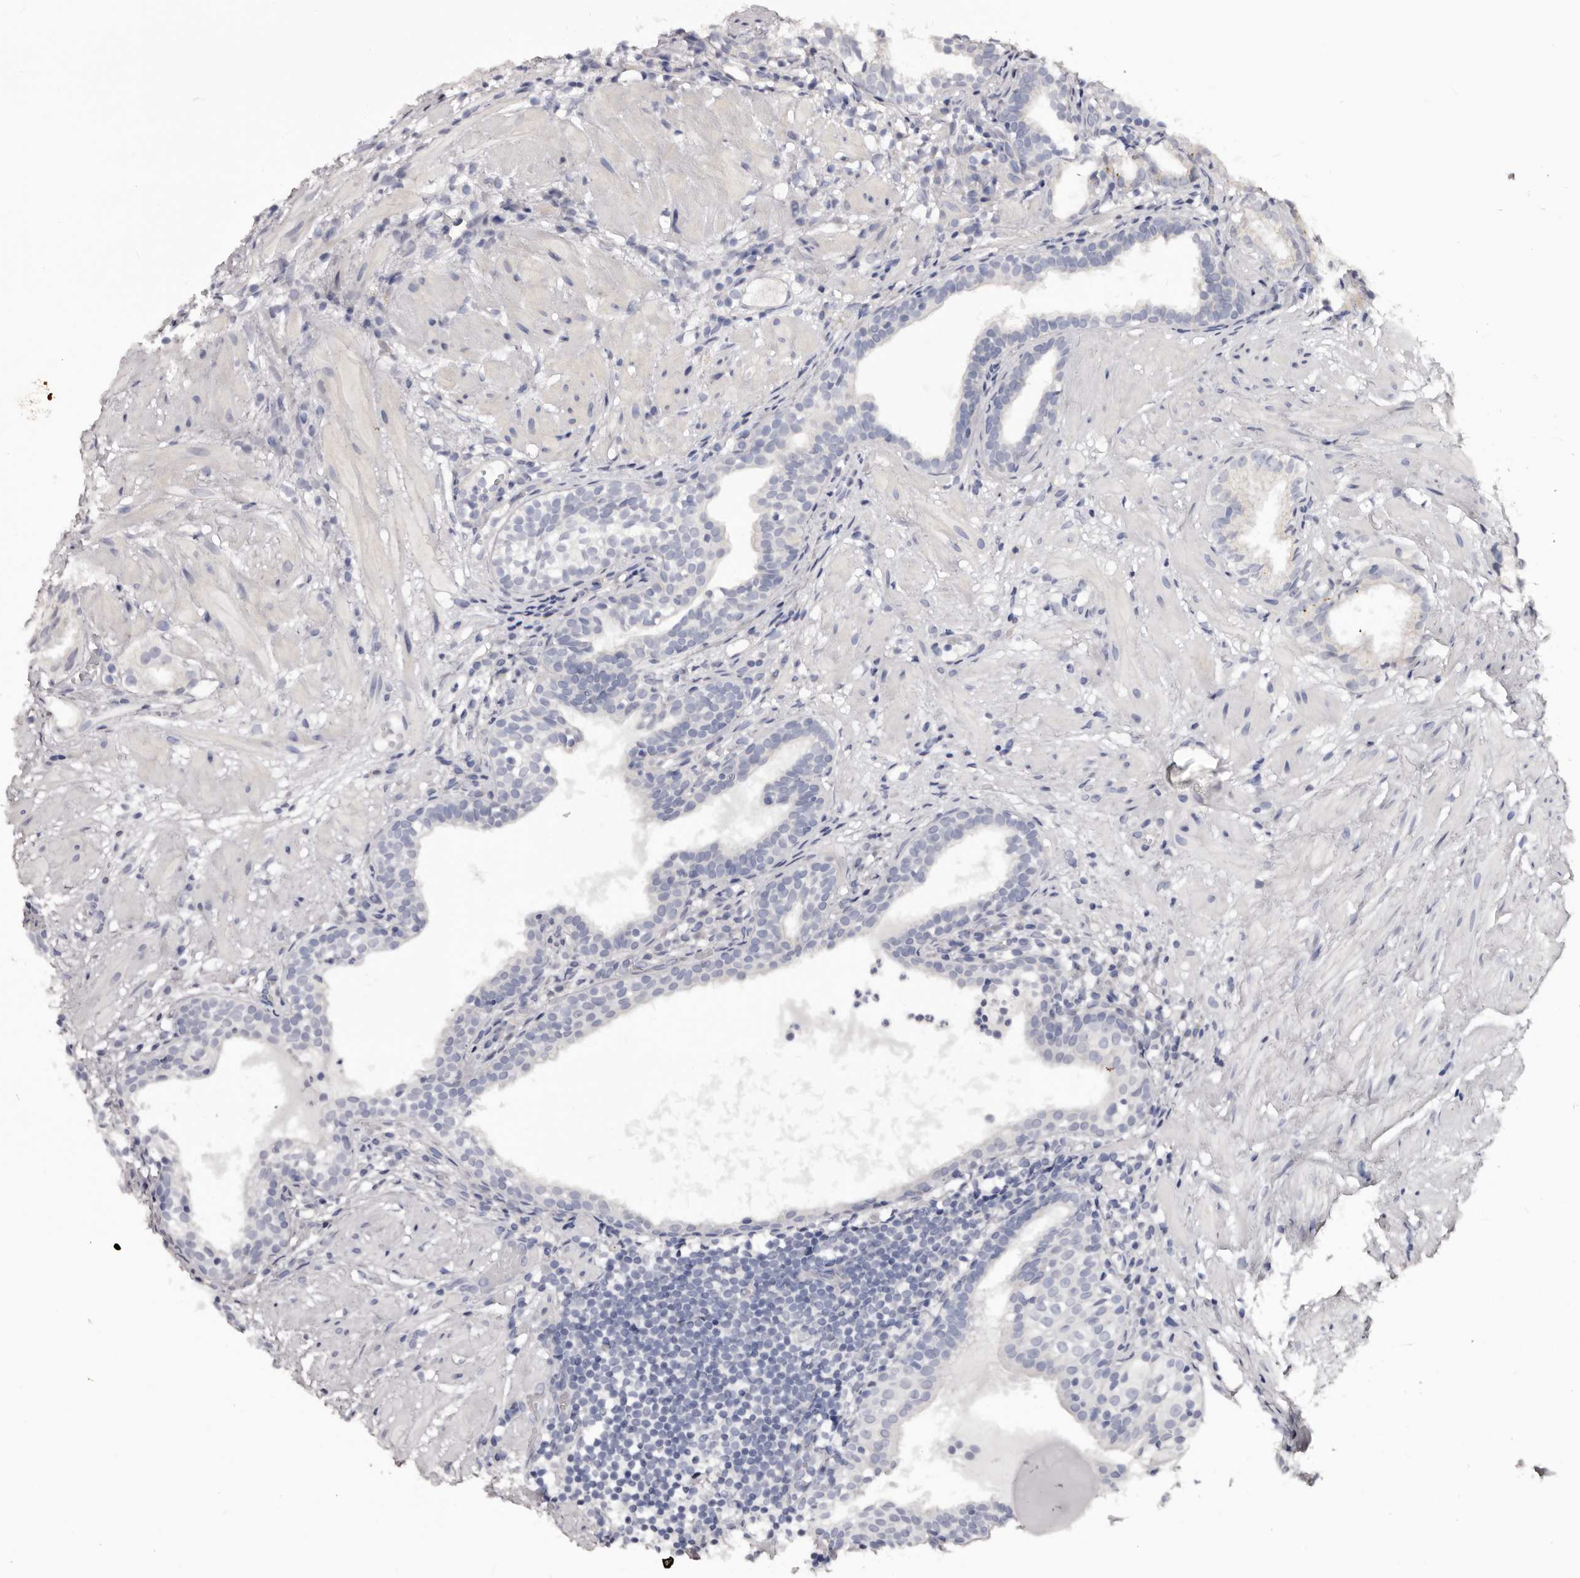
{"staining": {"intensity": "negative", "quantity": "none", "location": "none"}, "tissue": "prostate cancer", "cell_type": "Tumor cells", "image_type": "cancer", "snomed": [{"axis": "morphology", "description": "Adenocarcinoma, Low grade"}, {"axis": "topography", "description": "Prostate"}], "caption": "A high-resolution image shows IHC staining of prostate cancer (adenocarcinoma (low-grade)), which shows no significant positivity in tumor cells.", "gene": "NOL12", "patient": {"sex": "male", "age": 88}}